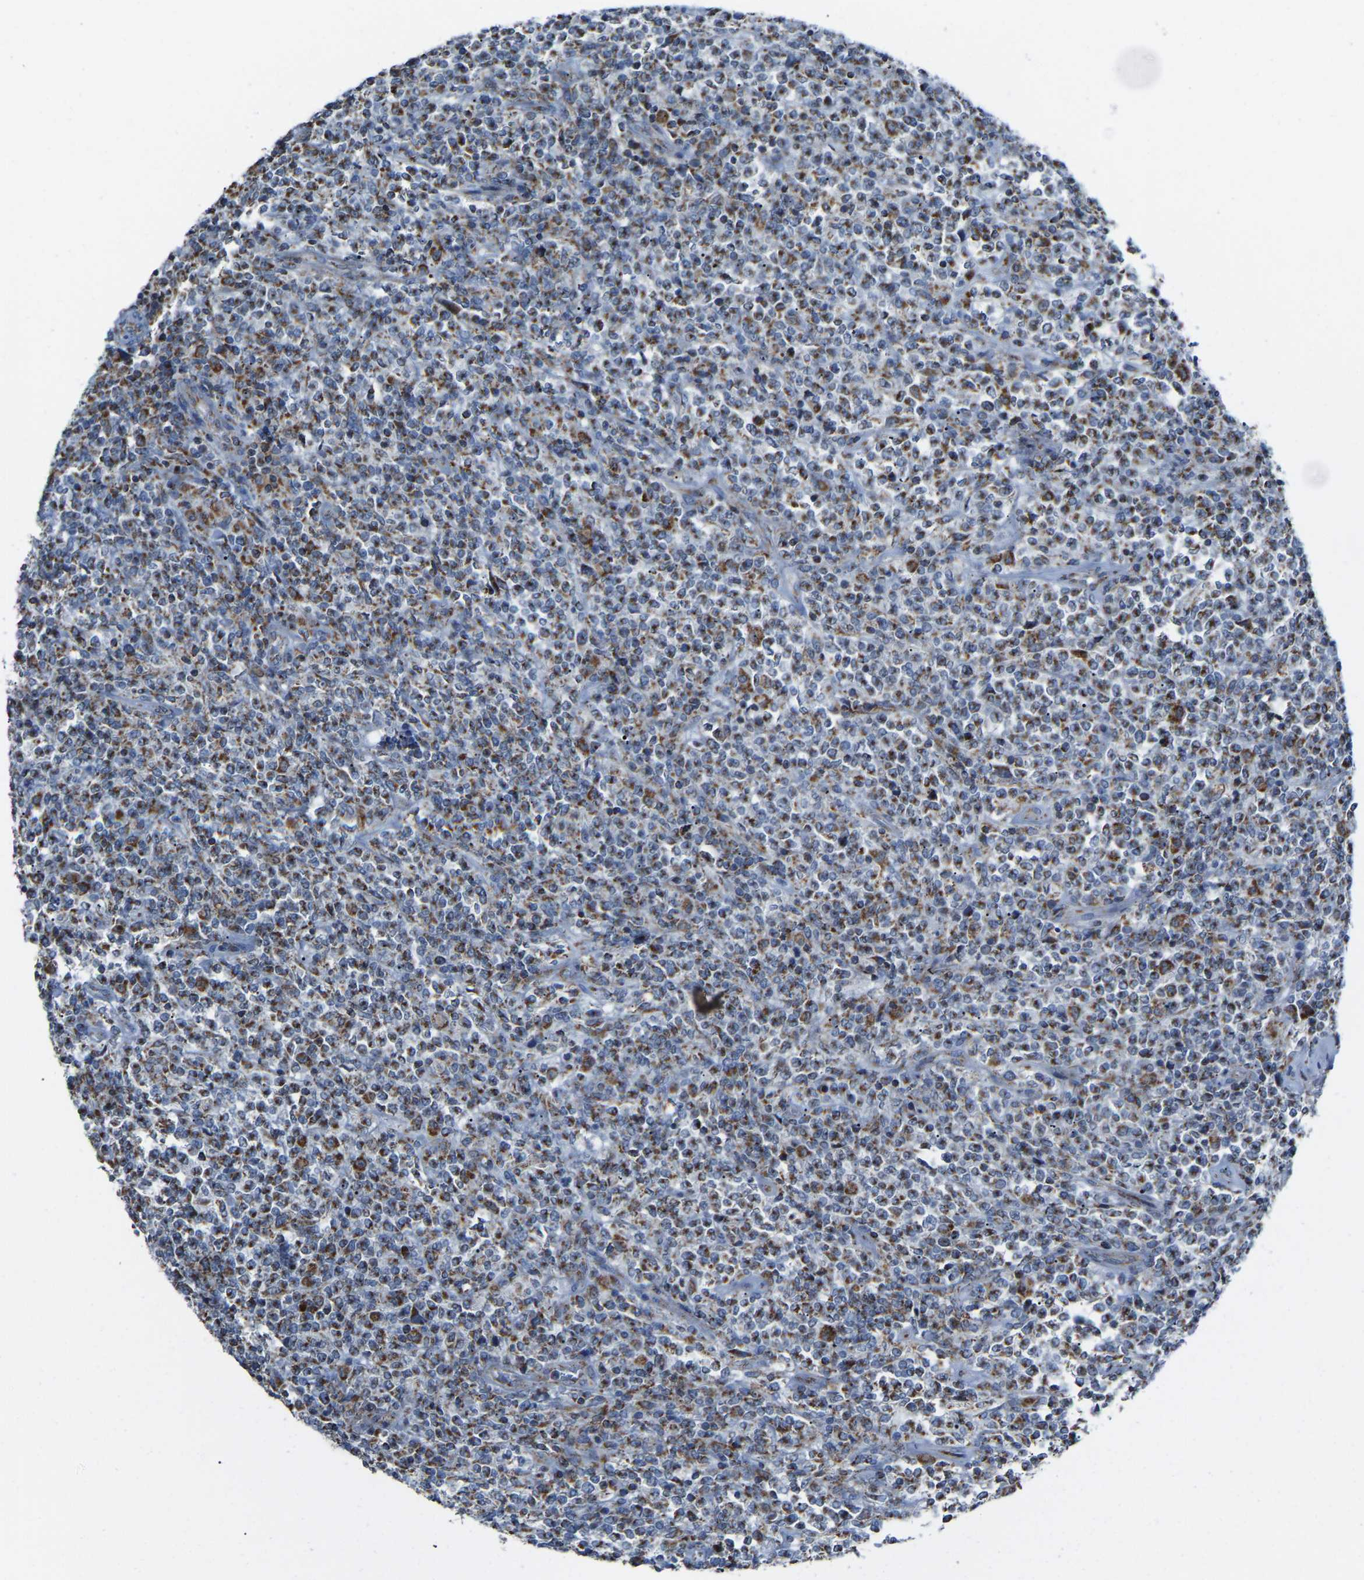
{"staining": {"intensity": "moderate", "quantity": ">75%", "location": "cytoplasmic/membranous"}, "tissue": "lymphoma", "cell_type": "Tumor cells", "image_type": "cancer", "snomed": [{"axis": "morphology", "description": "Malignant lymphoma, non-Hodgkin's type, High grade"}, {"axis": "topography", "description": "Soft tissue"}], "caption": "Human lymphoma stained with a brown dye demonstrates moderate cytoplasmic/membranous positive expression in about >75% of tumor cells.", "gene": "CANT1", "patient": {"sex": "male", "age": 18}}